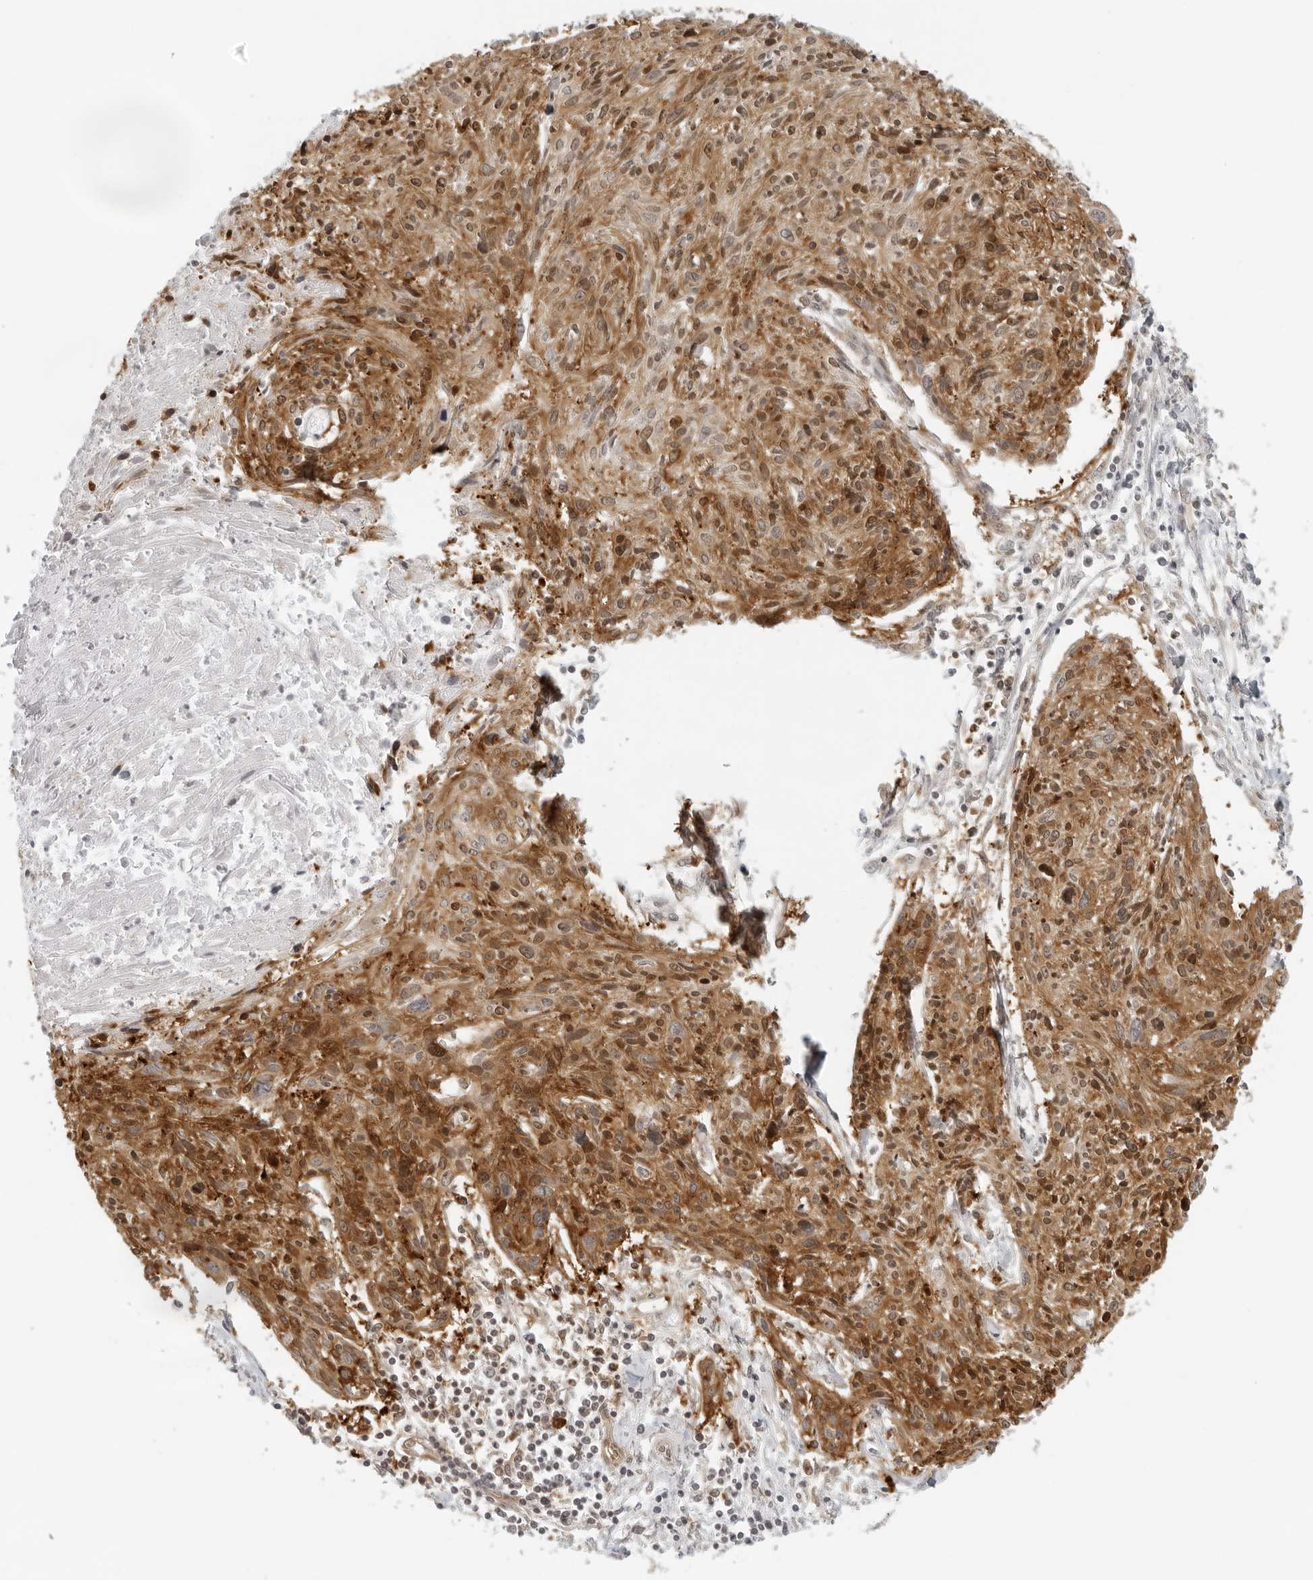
{"staining": {"intensity": "moderate", "quantity": ">75%", "location": "cytoplasmic/membranous,nuclear"}, "tissue": "cervical cancer", "cell_type": "Tumor cells", "image_type": "cancer", "snomed": [{"axis": "morphology", "description": "Squamous cell carcinoma, NOS"}, {"axis": "topography", "description": "Cervix"}], "caption": "This is an image of immunohistochemistry staining of cervical cancer (squamous cell carcinoma), which shows moderate staining in the cytoplasmic/membranous and nuclear of tumor cells.", "gene": "EIF4G1", "patient": {"sex": "female", "age": 51}}